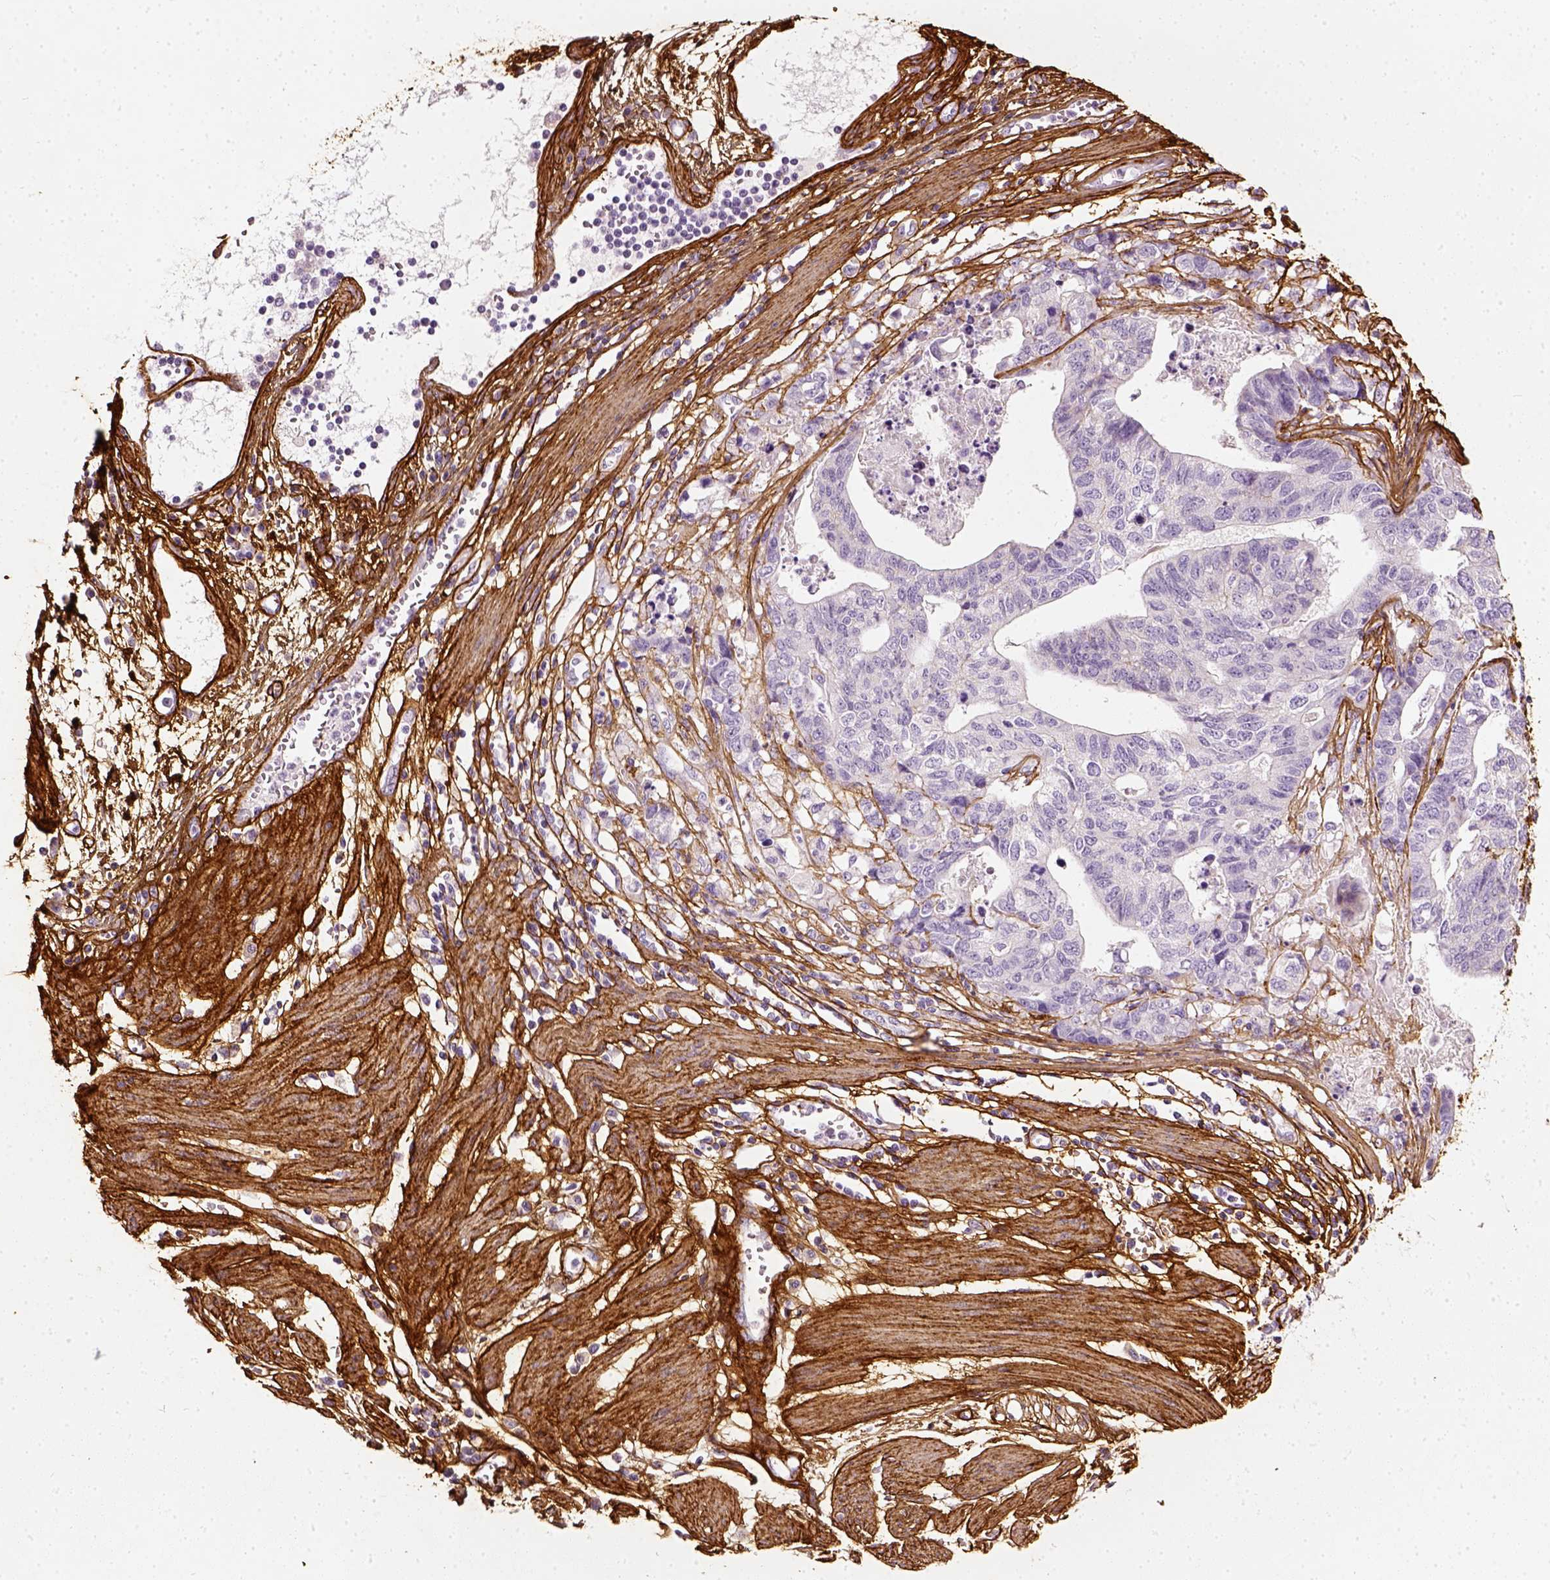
{"staining": {"intensity": "negative", "quantity": "none", "location": "none"}, "tissue": "stomach cancer", "cell_type": "Tumor cells", "image_type": "cancer", "snomed": [{"axis": "morphology", "description": "Adenocarcinoma, NOS"}, {"axis": "topography", "description": "Stomach, upper"}], "caption": "The histopathology image exhibits no staining of tumor cells in stomach cancer.", "gene": "COL6A2", "patient": {"sex": "female", "age": 67}}